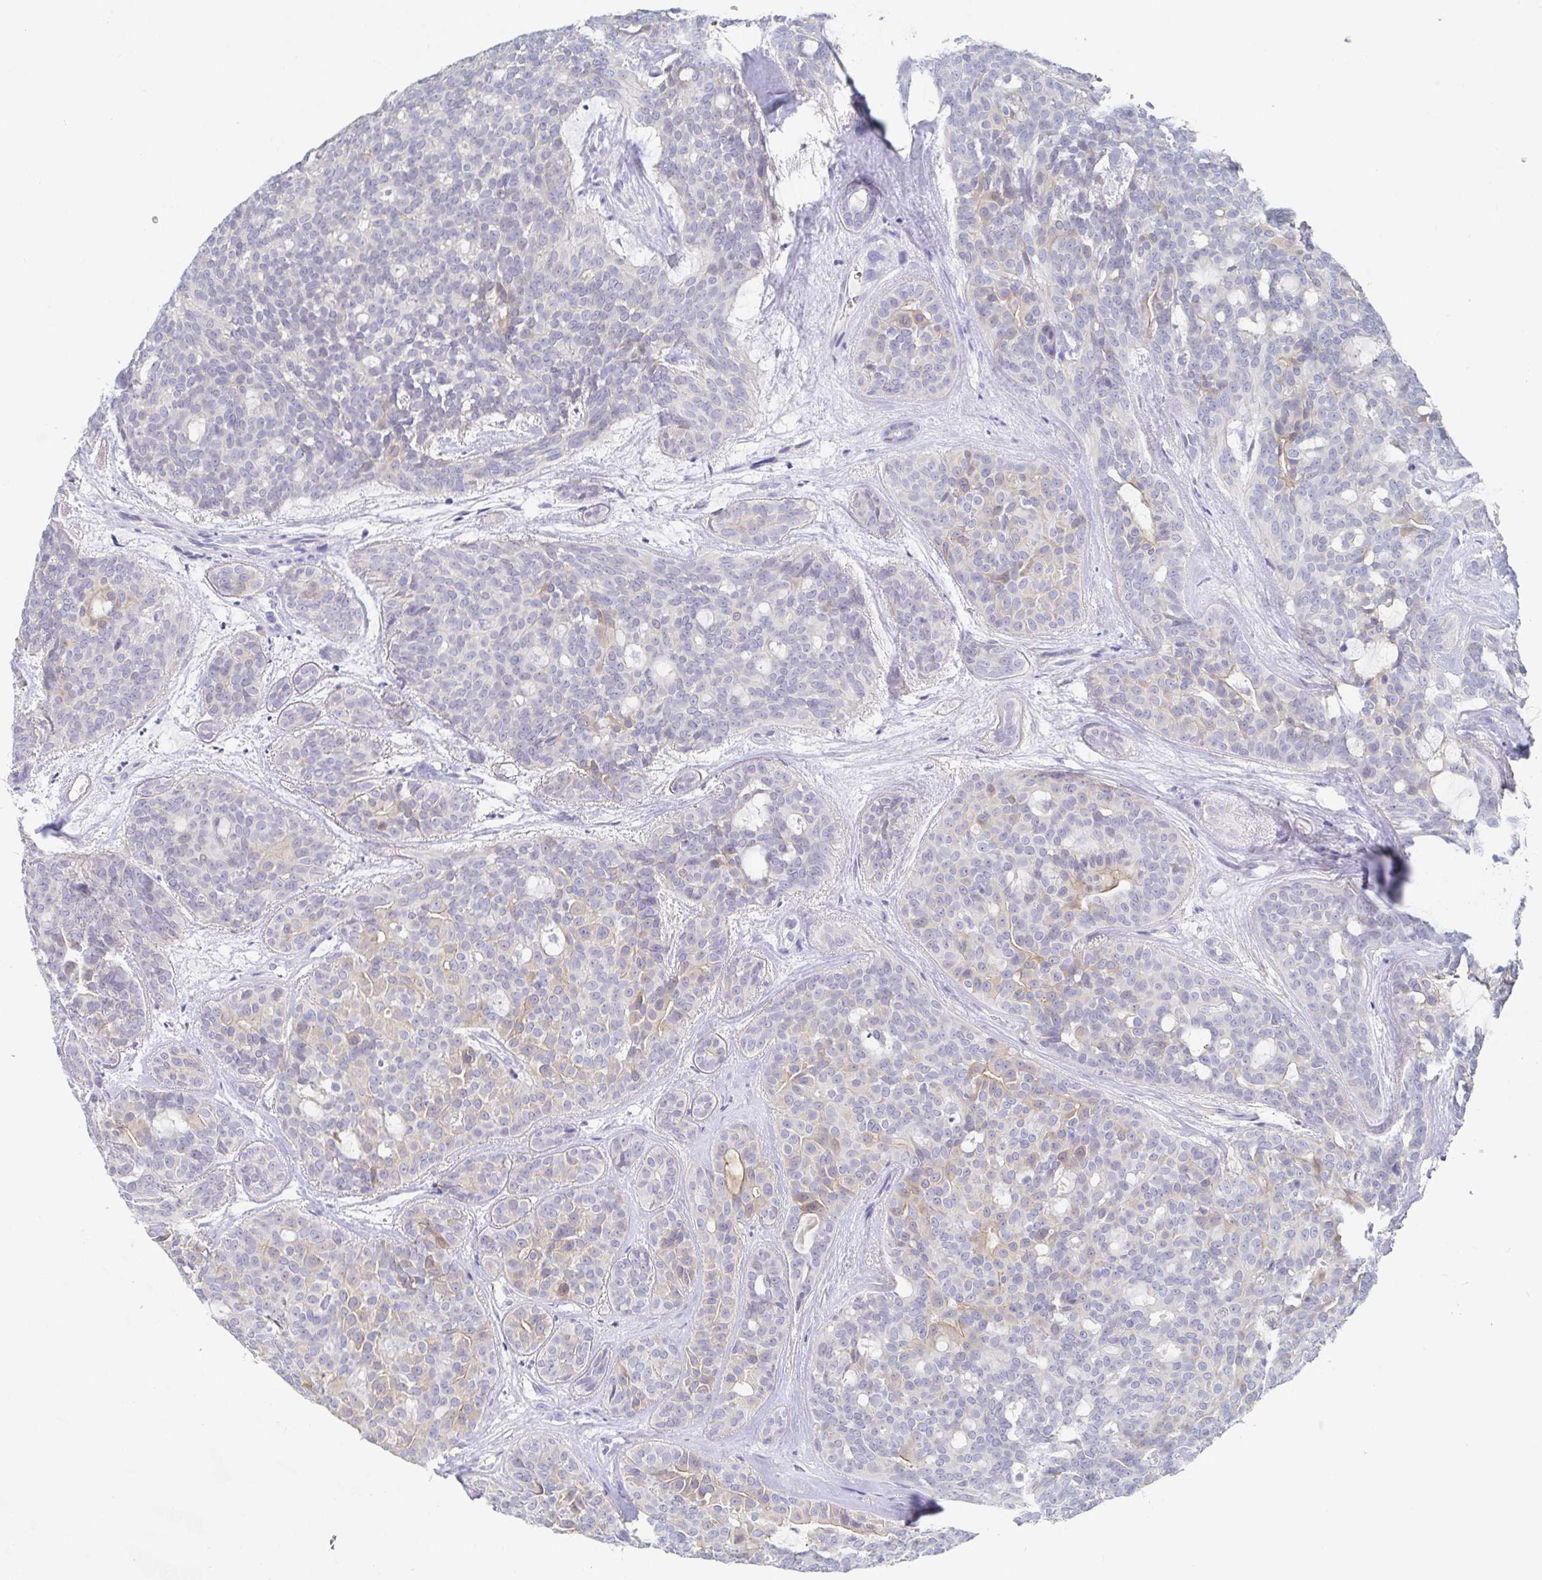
{"staining": {"intensity": "weak", "quantity": "<25%", "location": "cytoplasmic/membranous"}, "tissue": "head and neck cancer", "cell_type": "Tumor cells", "image_type": "cancer", "snomed": [{"axis": "morphology", "description": "Adenocarcinoma, NOS"}, {"axis": "topography", "description": "Head-Neck"}], "caption": "Immunohistochemistry (IHC) micrograph of neoplastic tissue: head and neck cancer stained with DAB (3,3'-diaminobenzidine) demonstrates no significant protein staining in tumor cells. The staining is performed using DAB (3,3'-diaminobenzidine) brown chromogen with nuclei counter-stained in using hematoxylin.", "gene": "ZNF430", "patient": {"sex": "male", "age": 66}}